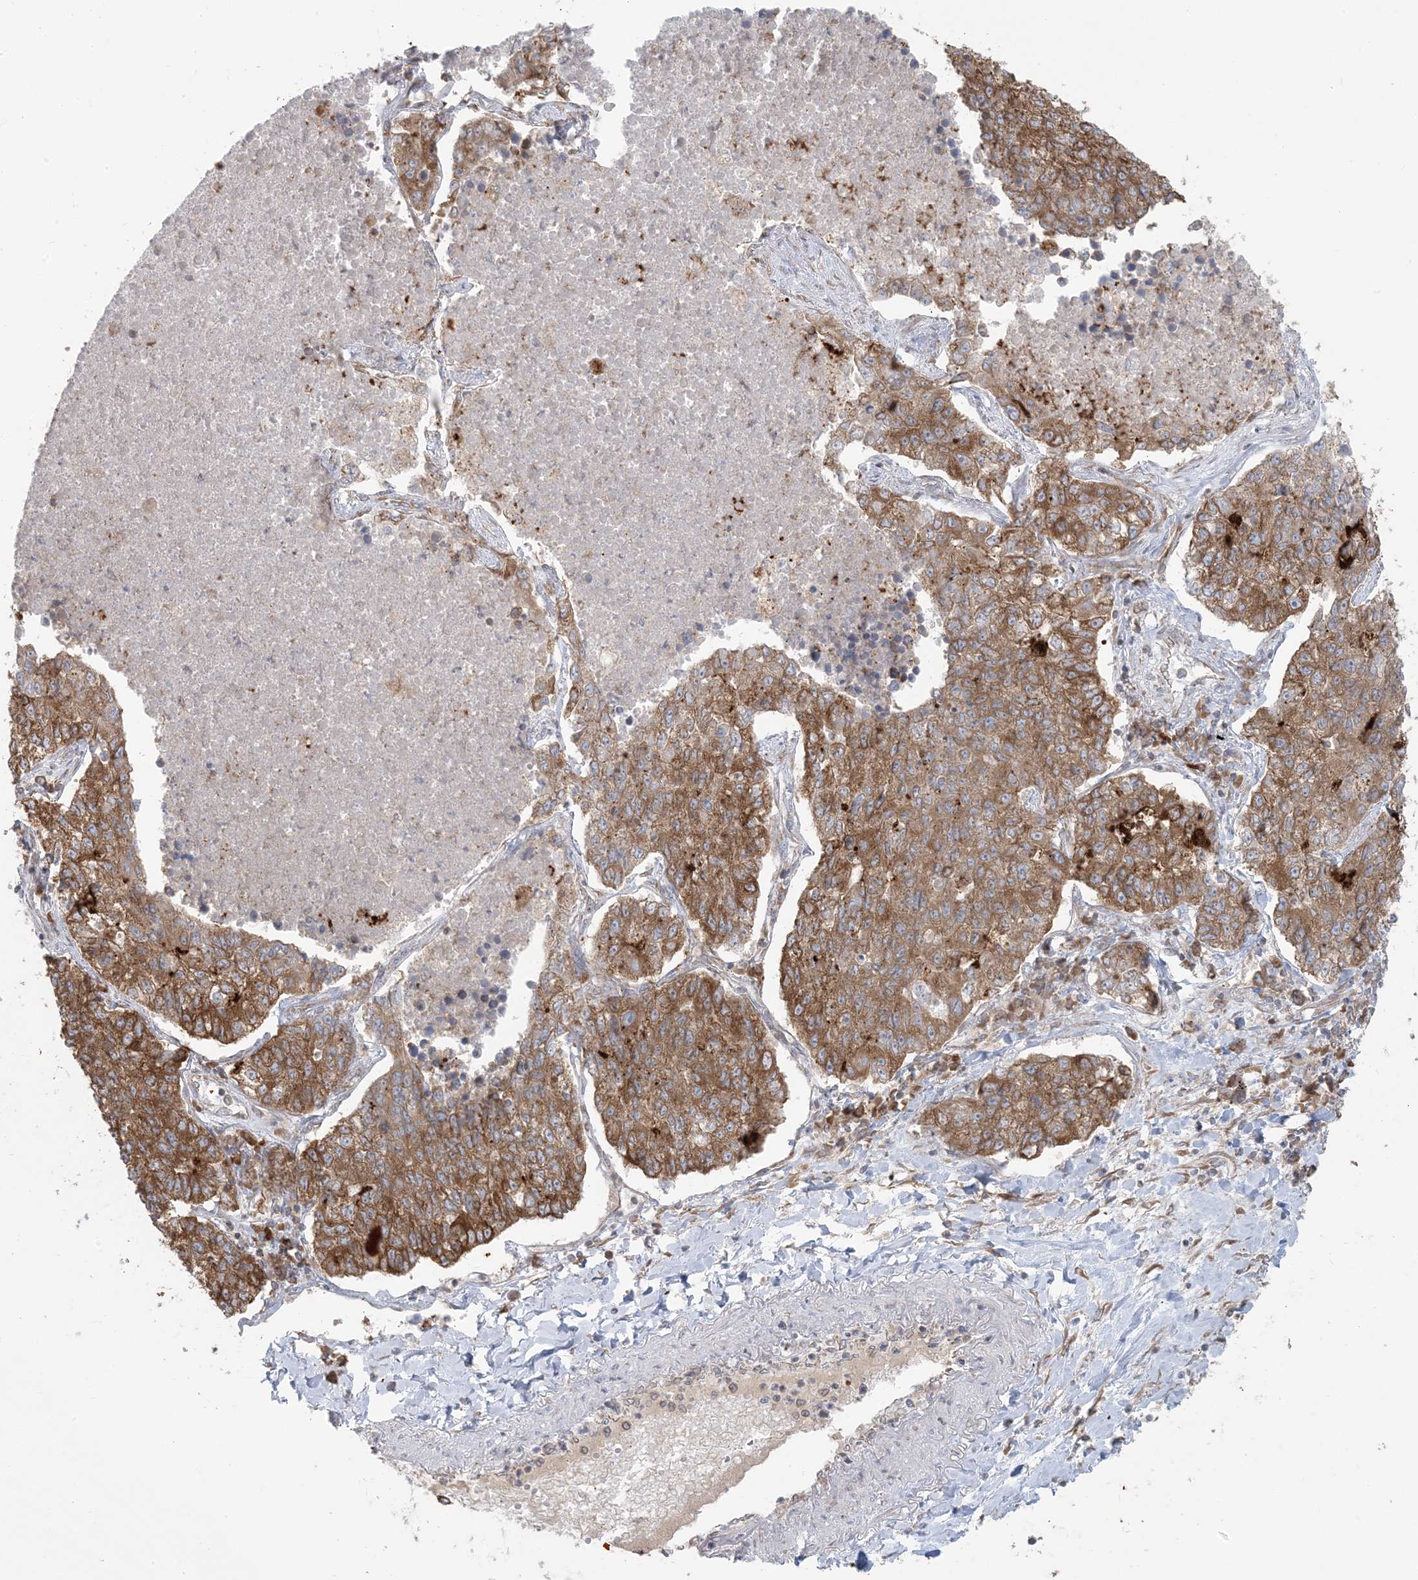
{"staining": {"intensity": "moderate", "quantity": ">75%", "location": "cytoplasmic/membranous"}, "tissue": "lung cancer", "cell_type": "Tumor cells", "image_type": "cancer", "snomed": [{"axis": "morphology", "description": "Adenocarcinoma, NOS"}, {"axis": "topography", "description": "Lung"}], "caption": "A micrograph of adenocarcinoma (lung) stained for a protein demonstrates moderate cytoplasmic/membranous brown staining in tumor cells. (brown staining indicates protein expression, while blue staining denotes nuclei).", "gene": "UBXN4", "patient": {"sex": "male", "age": 49}}